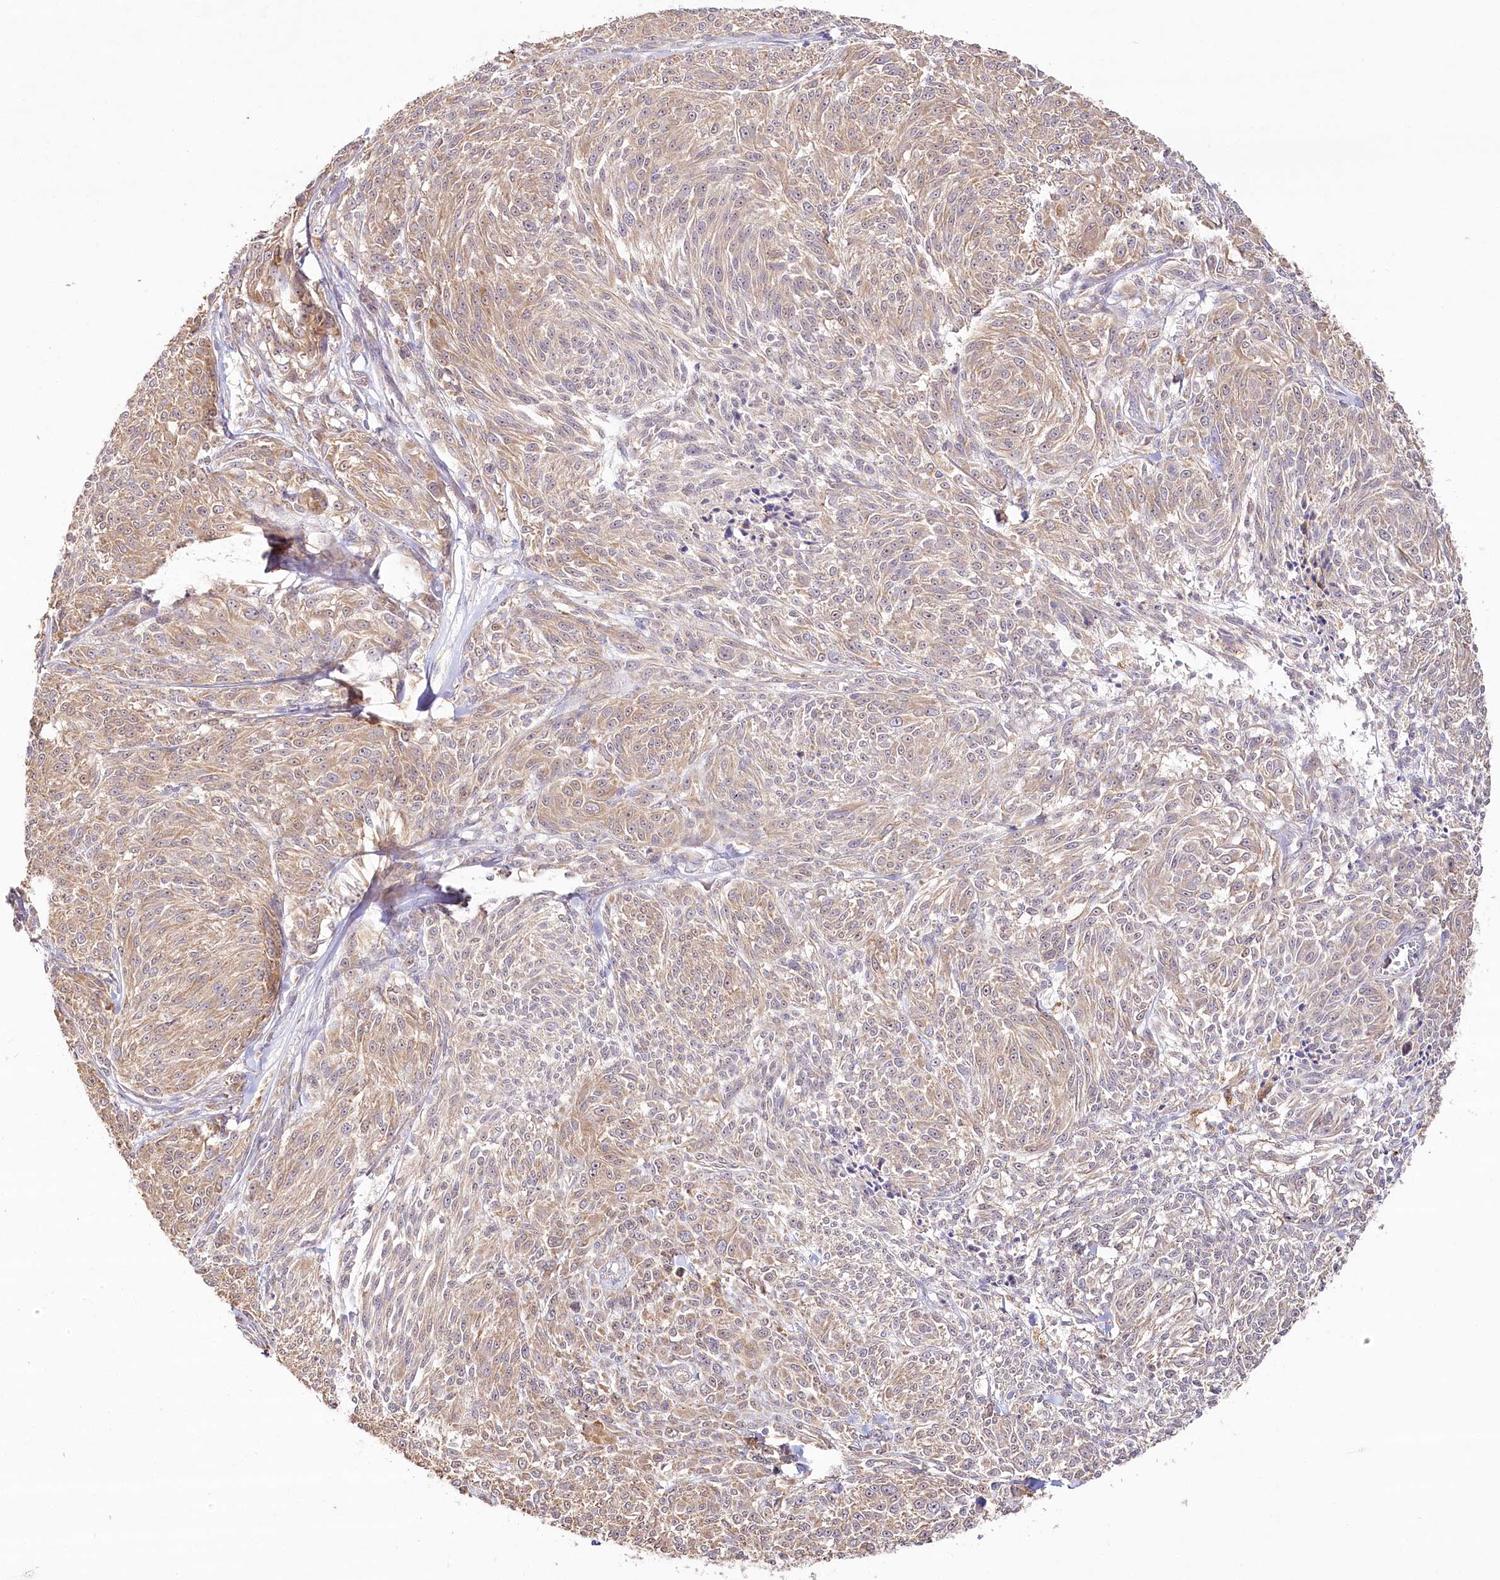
{"staining": {"intensity": "weak", "quantity": ">75%", "location": "cytoplasmic/membranous"}, "tissue": "melanoma", "cell_type": "Tumor cells", "image_type": "cancer", "snomed": [{"axis": "morphology", "description": "Malignant melanoma, NOS"}, {"axis": "topography", "description": "Skin of trunk"}], "caption": "Immunohistochemistry staining of melanoma, which shows low levels of weak cytoplasmic/membranous positivity in about >75% of tumor cells indicating weak cytoplasmic/membranous protein expression. The staining was performed using DAB (brown) for protein detection and nuclei were counterstained in hematoxylin (blue).", "gene": "DMXL1", "patient": {"sex": "male", "age": 71}}